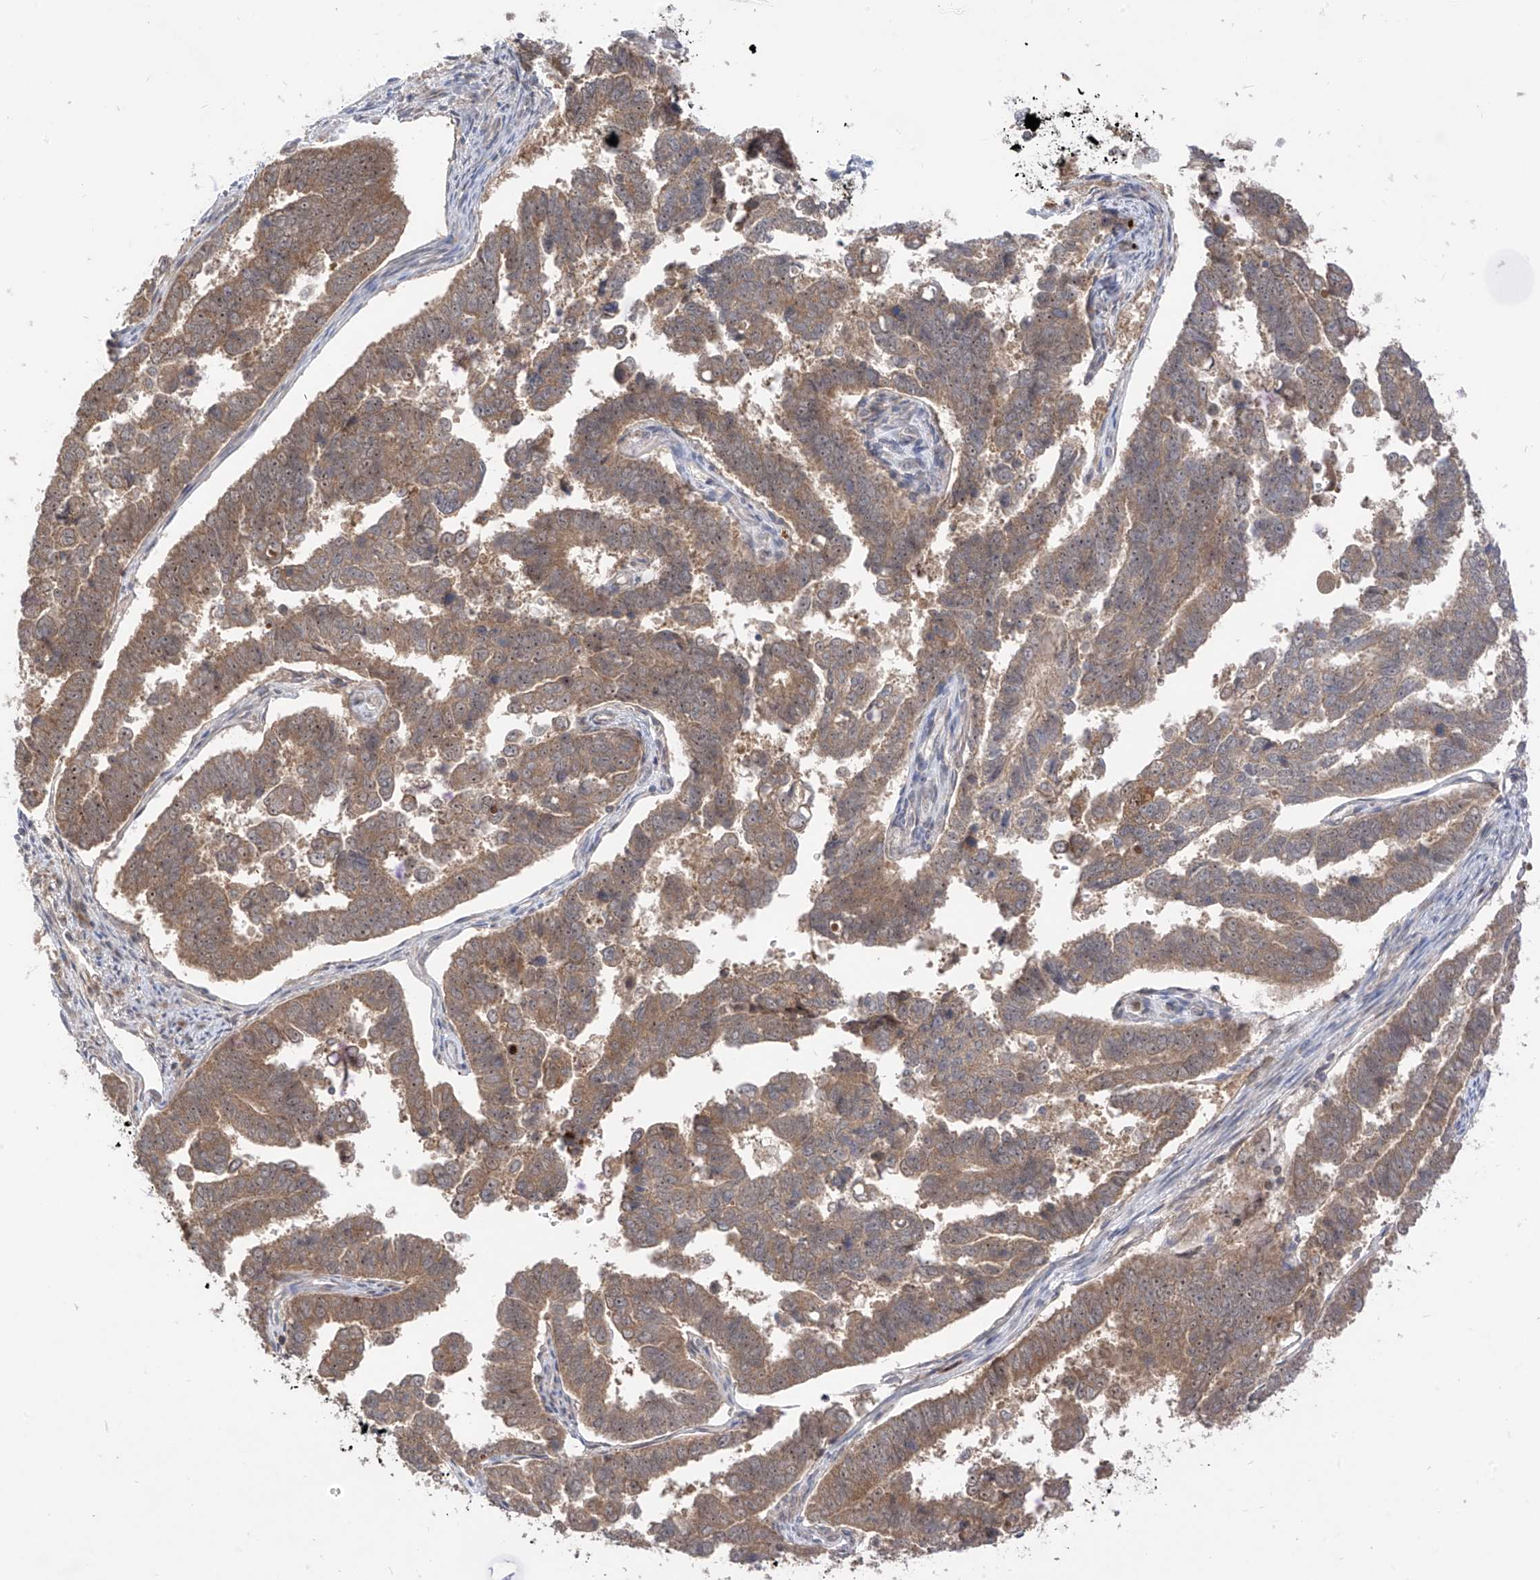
{"staining": {"intensity": "moderate", "quantity": ">75%", "location": "cytoplasmic/membranous"}, "tissue": "endometrial cancer", "cell_type": "Tumor cells", "image_type": "cancer", "snomed": [{"axis": "morphology", "description": "Adenocarcinoma, NOS"}, {"axis": "topography", "description": "Endometrium"}], "caption": "Immunohistochemistry histopathology image of adenocarcinoma (endometrial) stained for a protein (brown), which displays medium levels of moderate cytoplasmic/membranous positivity in approximately >75% of tumor cells.", "gene": "CNKSR1", "patient": {"sex": "female", "age": 75}}